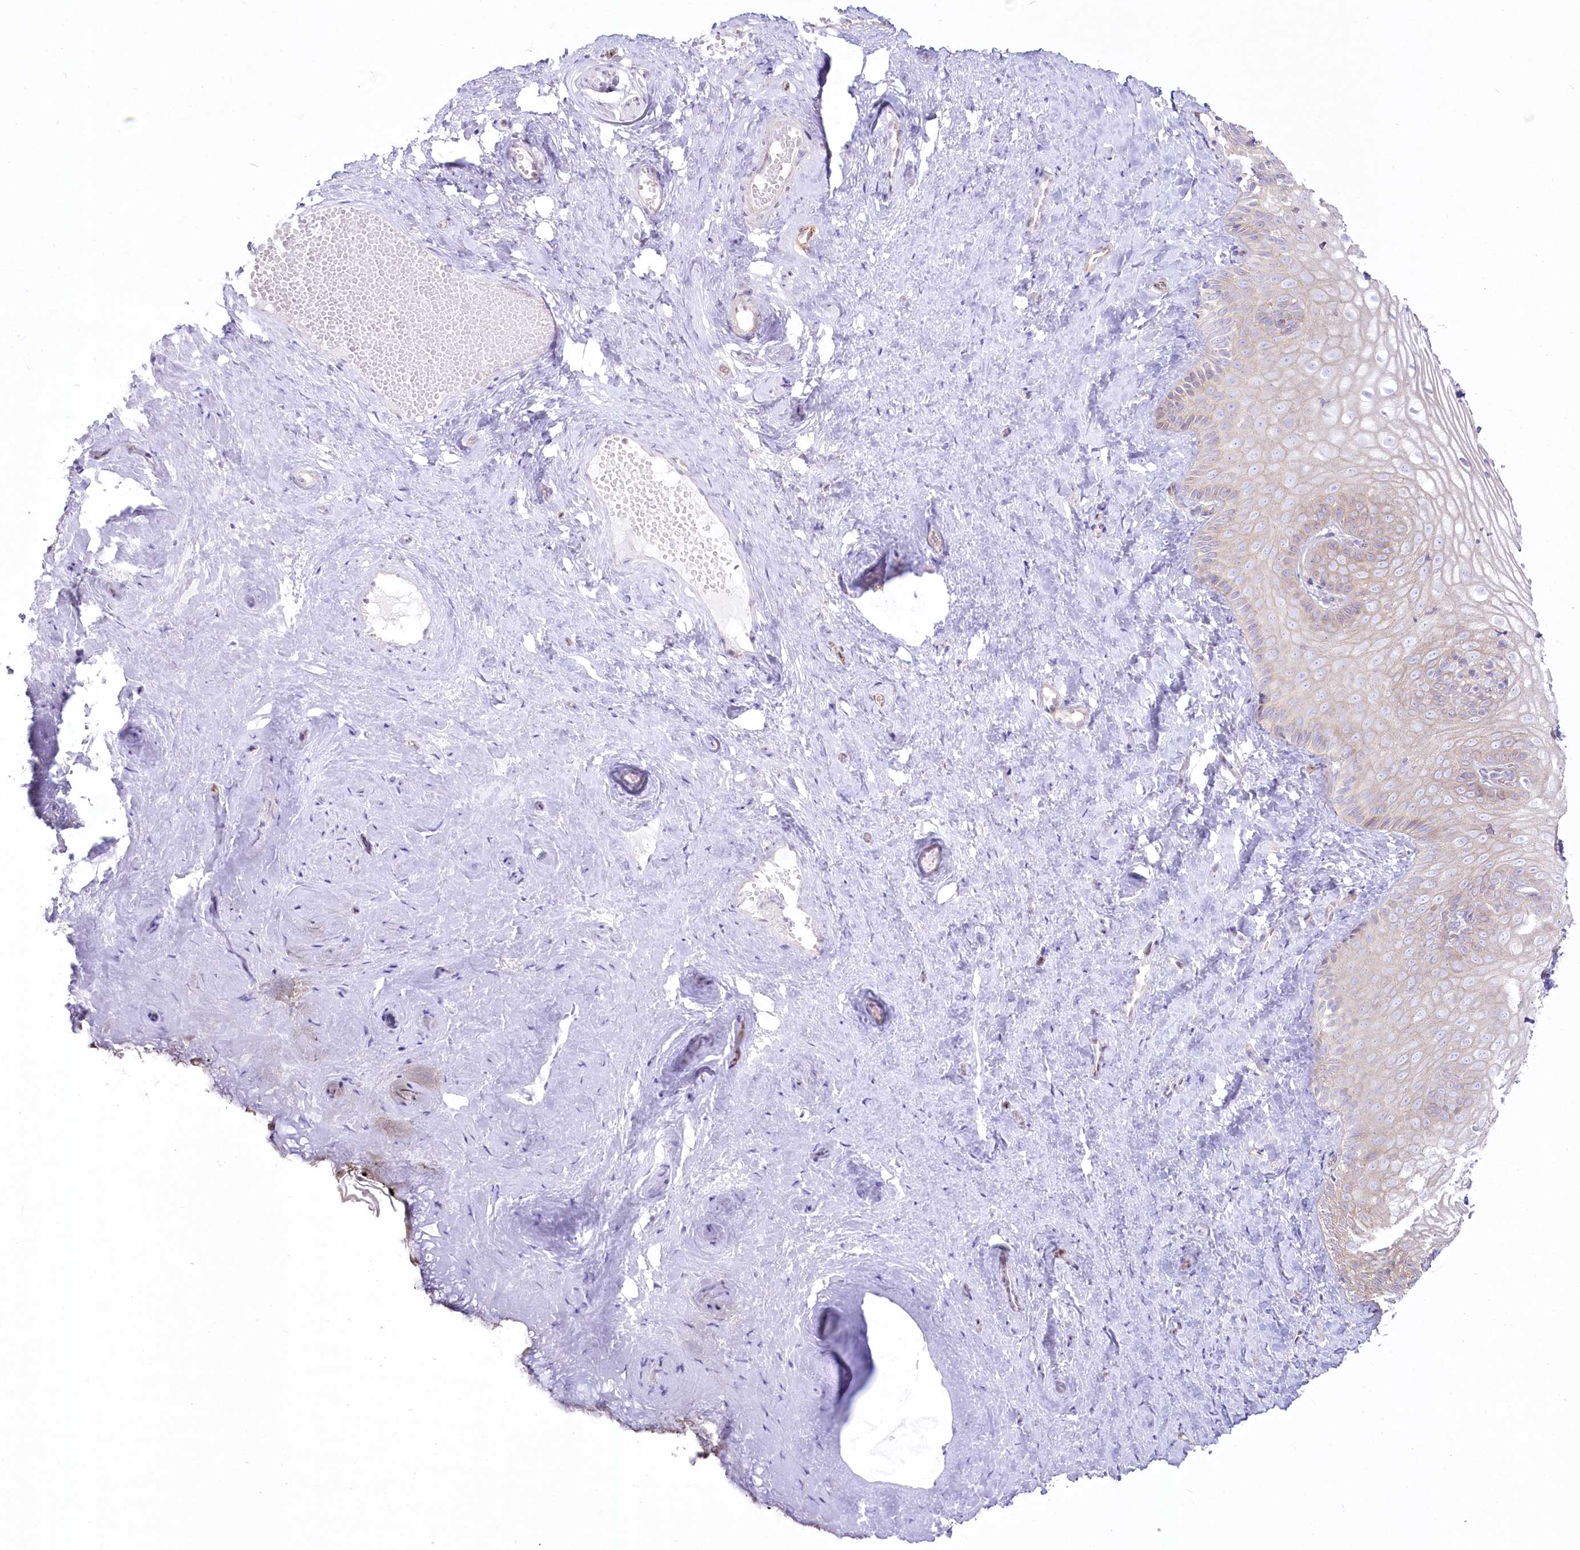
{"staining": {"intensity": "weak", "quantity": "25%-75%", "location": "cytoplasmic/membranous"}, "tissue": "vagina", "cell_type": "Squamous epithelial cells", "image_type": "normal", "snomed": [{"axis": "morphology", "description": "Normal tissue, NOS"}, {"axis": "topography", "description": "Vagina"}, {"axis": "topography", "description": "Cervix"}], "caption": "Immunohistochemical staining of benign human vagina exhibits 25%-75% levels of weak cytoplasmic/membranous protein staining in approximately 25%-75% of squamous epithelial cells. Using DAB (3,3'-diaminobenzidine) (brown) and hematoxylin (blue) stains, captured at high magnification using brightfield microscopy.", "gene": "ZNF843", "patient": {"sex": "female", "age": 40}}